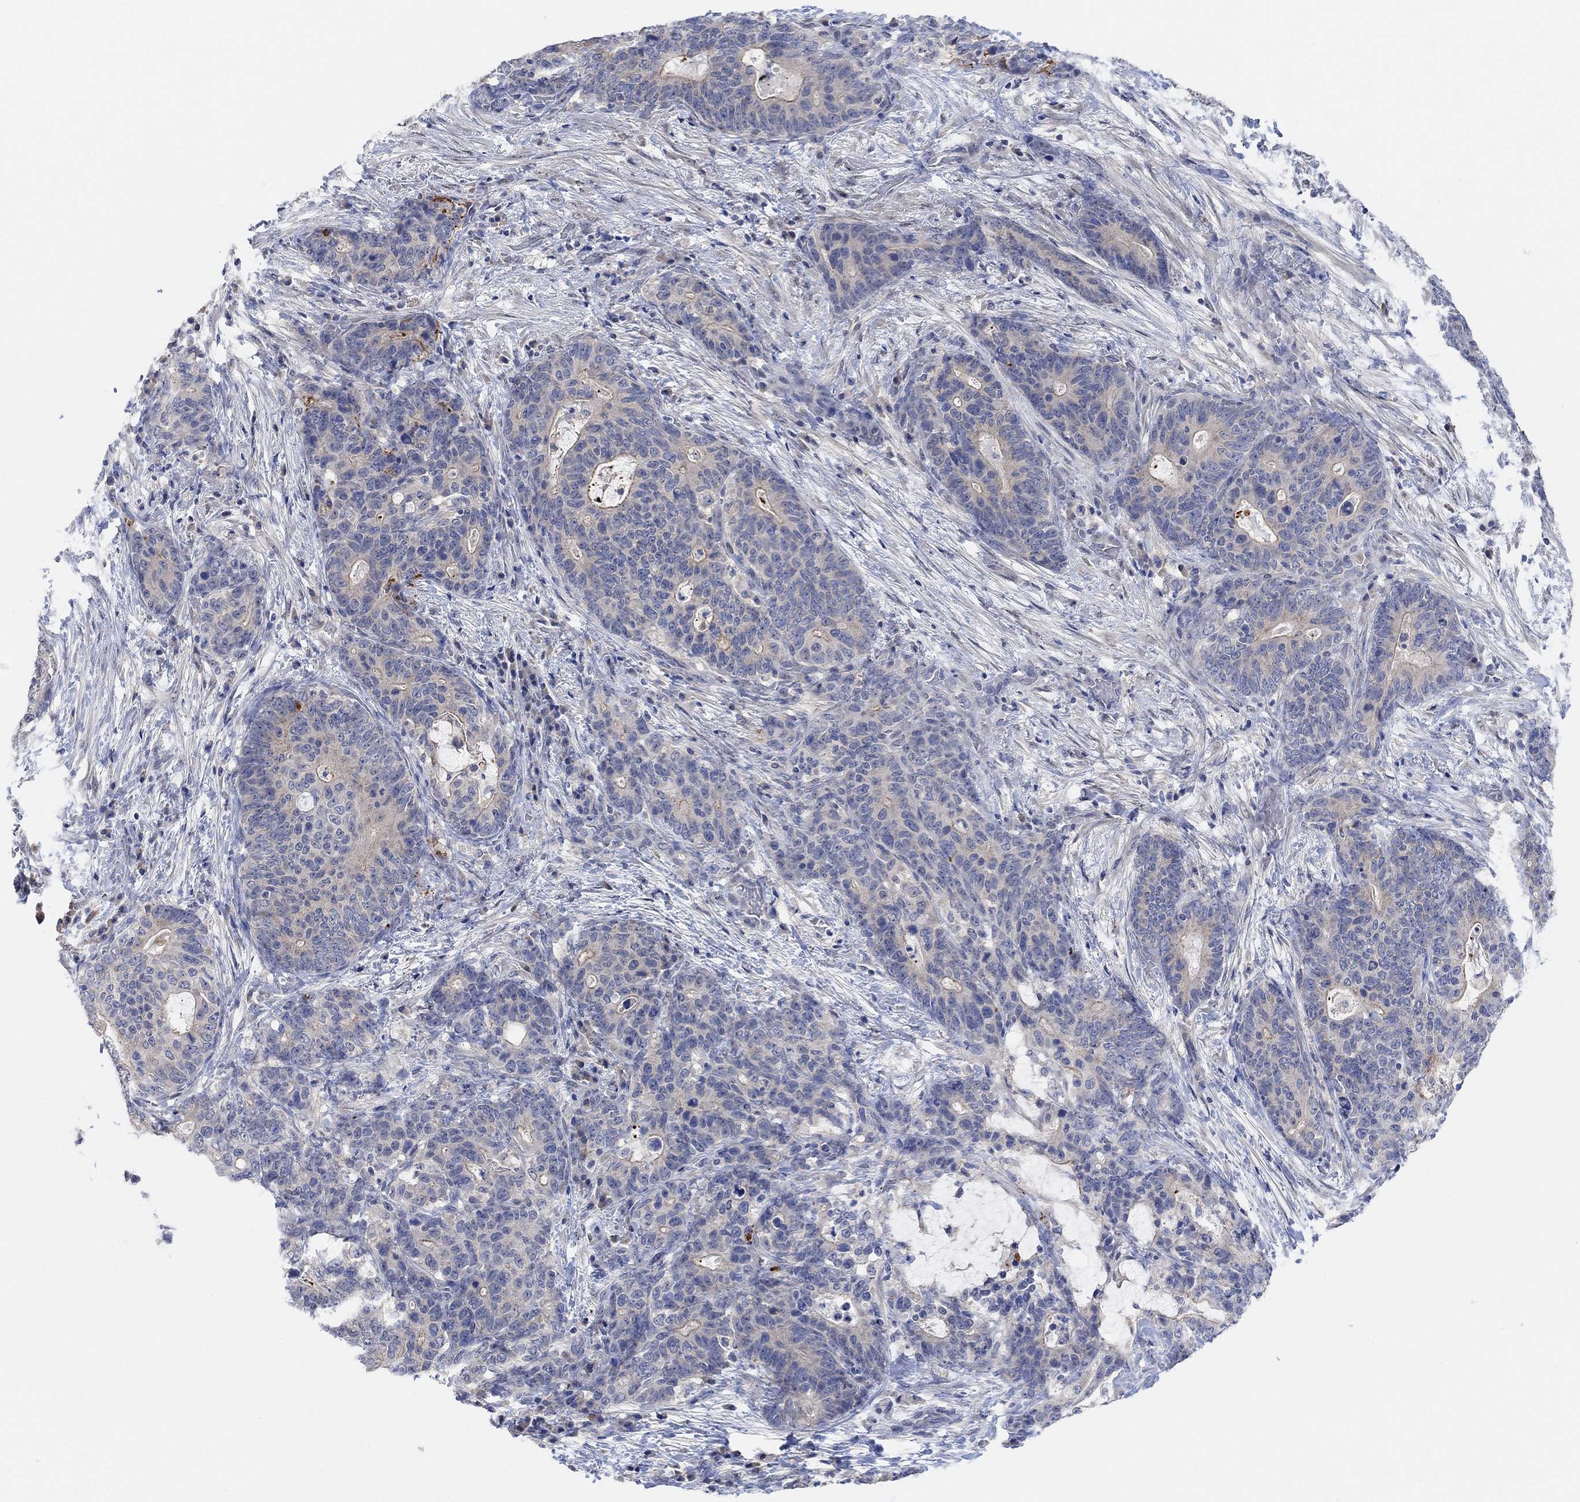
{"staining": {"intensity": "negative", "quantity": "none", "location": "none"}, "tissue": "stomach cancer", "cell_type": "Tumor cells", "image_type": "cancer", "snomed": [{"axis": "morphology", "description": "Normal tissue, NOS"}, {"axis": "morphology", "description": "Adenocarcinoma, NOS"}, {"axis": "topography", "description": "Stomach"}], "caption": "High power microscopy micrograph of an IHC micrograph of adenocarcinoma (stomach), revealing no significant staining in tumor cells.", "gene": "RIMS1", "patient": {"sex": "female", "age": 64}}